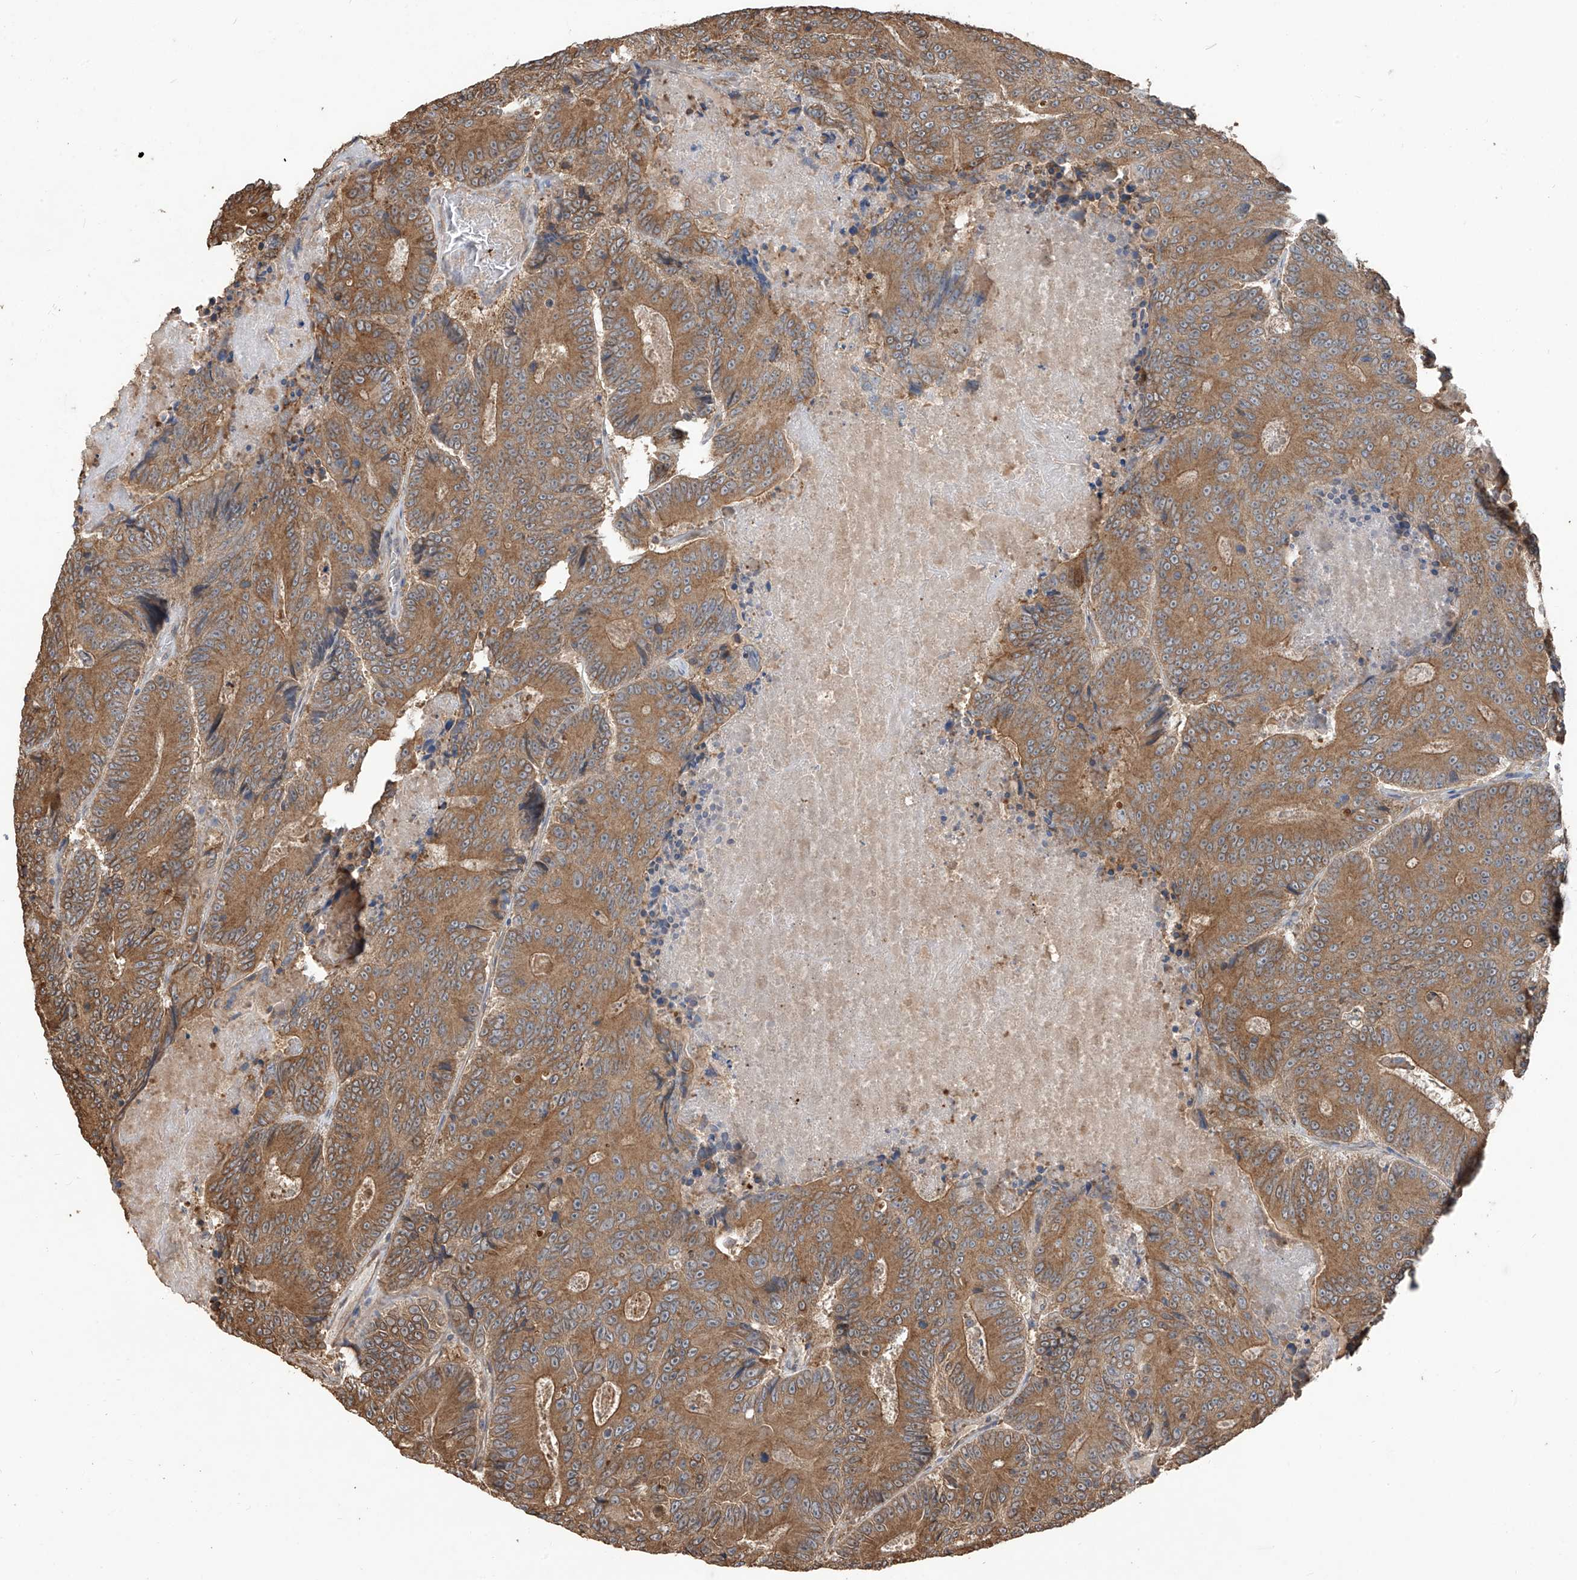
{"staining": {"intensity": "moderate", "quantity": ">75%", "location": "cytoplasmic/membranous"}, "tissue": "colorectal cancer", "cell_type": "Tumor cells", "image_type": "cancer", "snomed": [{"axis": "morphology", "description": "Adenocarcinoma, NOS"}, {"axis": "topography", "description": "Colon"}], "caption": "Moderate cytoplasmic/membranous expression for a protein is present in approximately >75% of tumor cells of colorectal cancer (adenocarcinoma) using immunohistochemistry.", "gene": "AGBL5", "patient": {"sex": "male", "age": 83}}